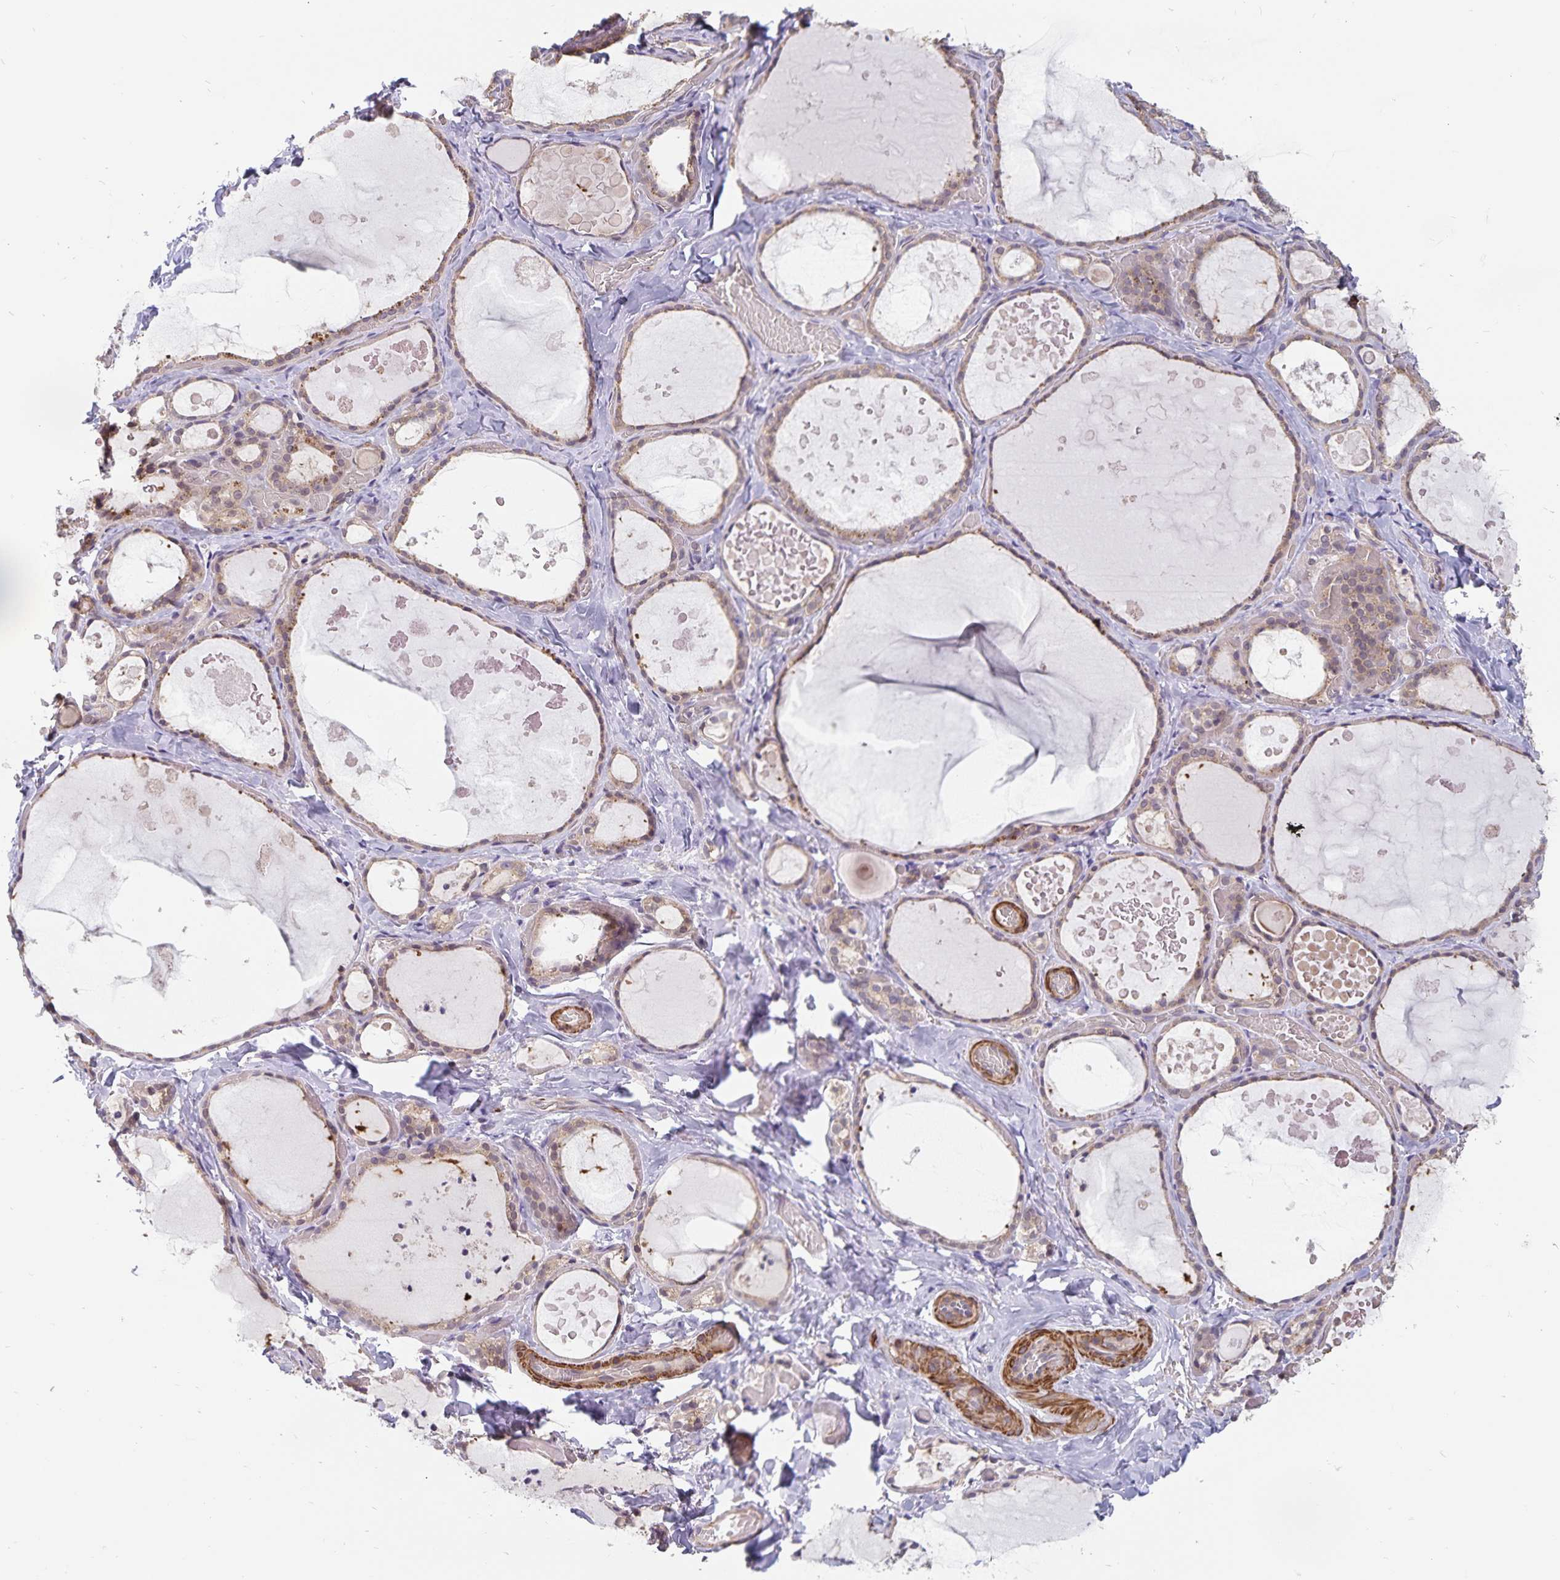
{"staining": {"intensity": "weak", "quantity": ">75%", "location": "cytoplasmic/membranous,nuclear"}, "tissue": "thyroid gland", "cell_type": "Glandular cells", "image_type": "normal", "snomed": [{"axis": "morphology", "description": "Normal tissue, NOS"}, {"axis": "topography", "description": "Thyroid gland"}], "caption": "About >75% of glandular cells in benign human thyroid gland show weak cytoplasmic/membranous,nuclear protein expression as visualized by brown immunohistochemical staining.", "gene": "BAG6", "patient": {"sex": "female", "age": 56}}